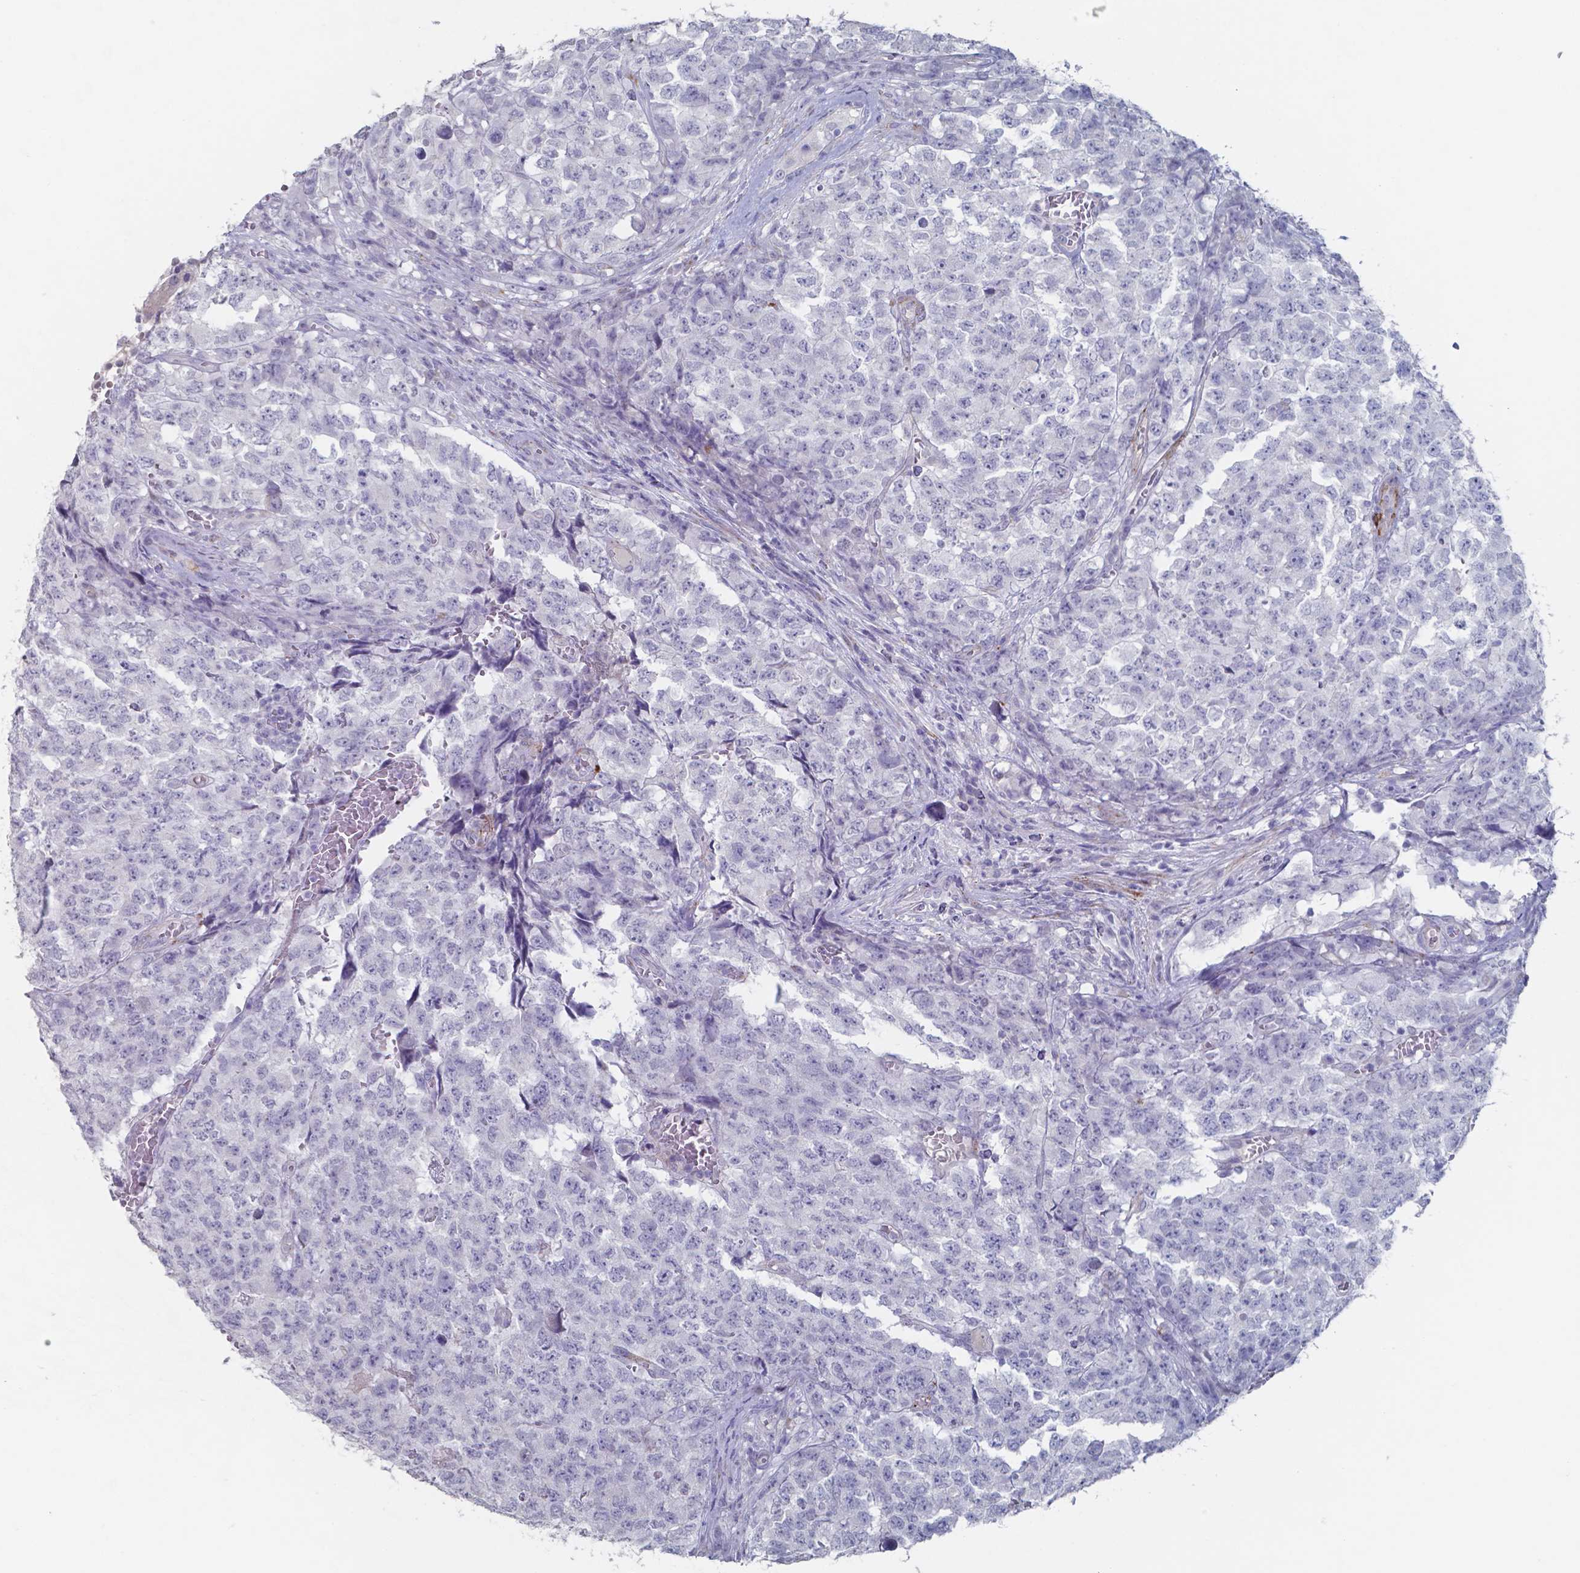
{"staining": {"intensity": "negative", "quantity": "none", "location": "none"}, "tissue": "testis cancer", "cell_type": "Tumor cells", "image_type": "cancer", "snomed": [{"axis": "morphology", "description": "Carcinoma, Embryonal, NOS"}, {"axis": "topography", "description": "Testis"}], "caption": "The immunohistochemistry micrograph has no significant staining in tumor cells of embryonal carcinoma (testis) tissue.", "gene": "PLA2R1", "patient": {"sex": "male", "age": 23}}